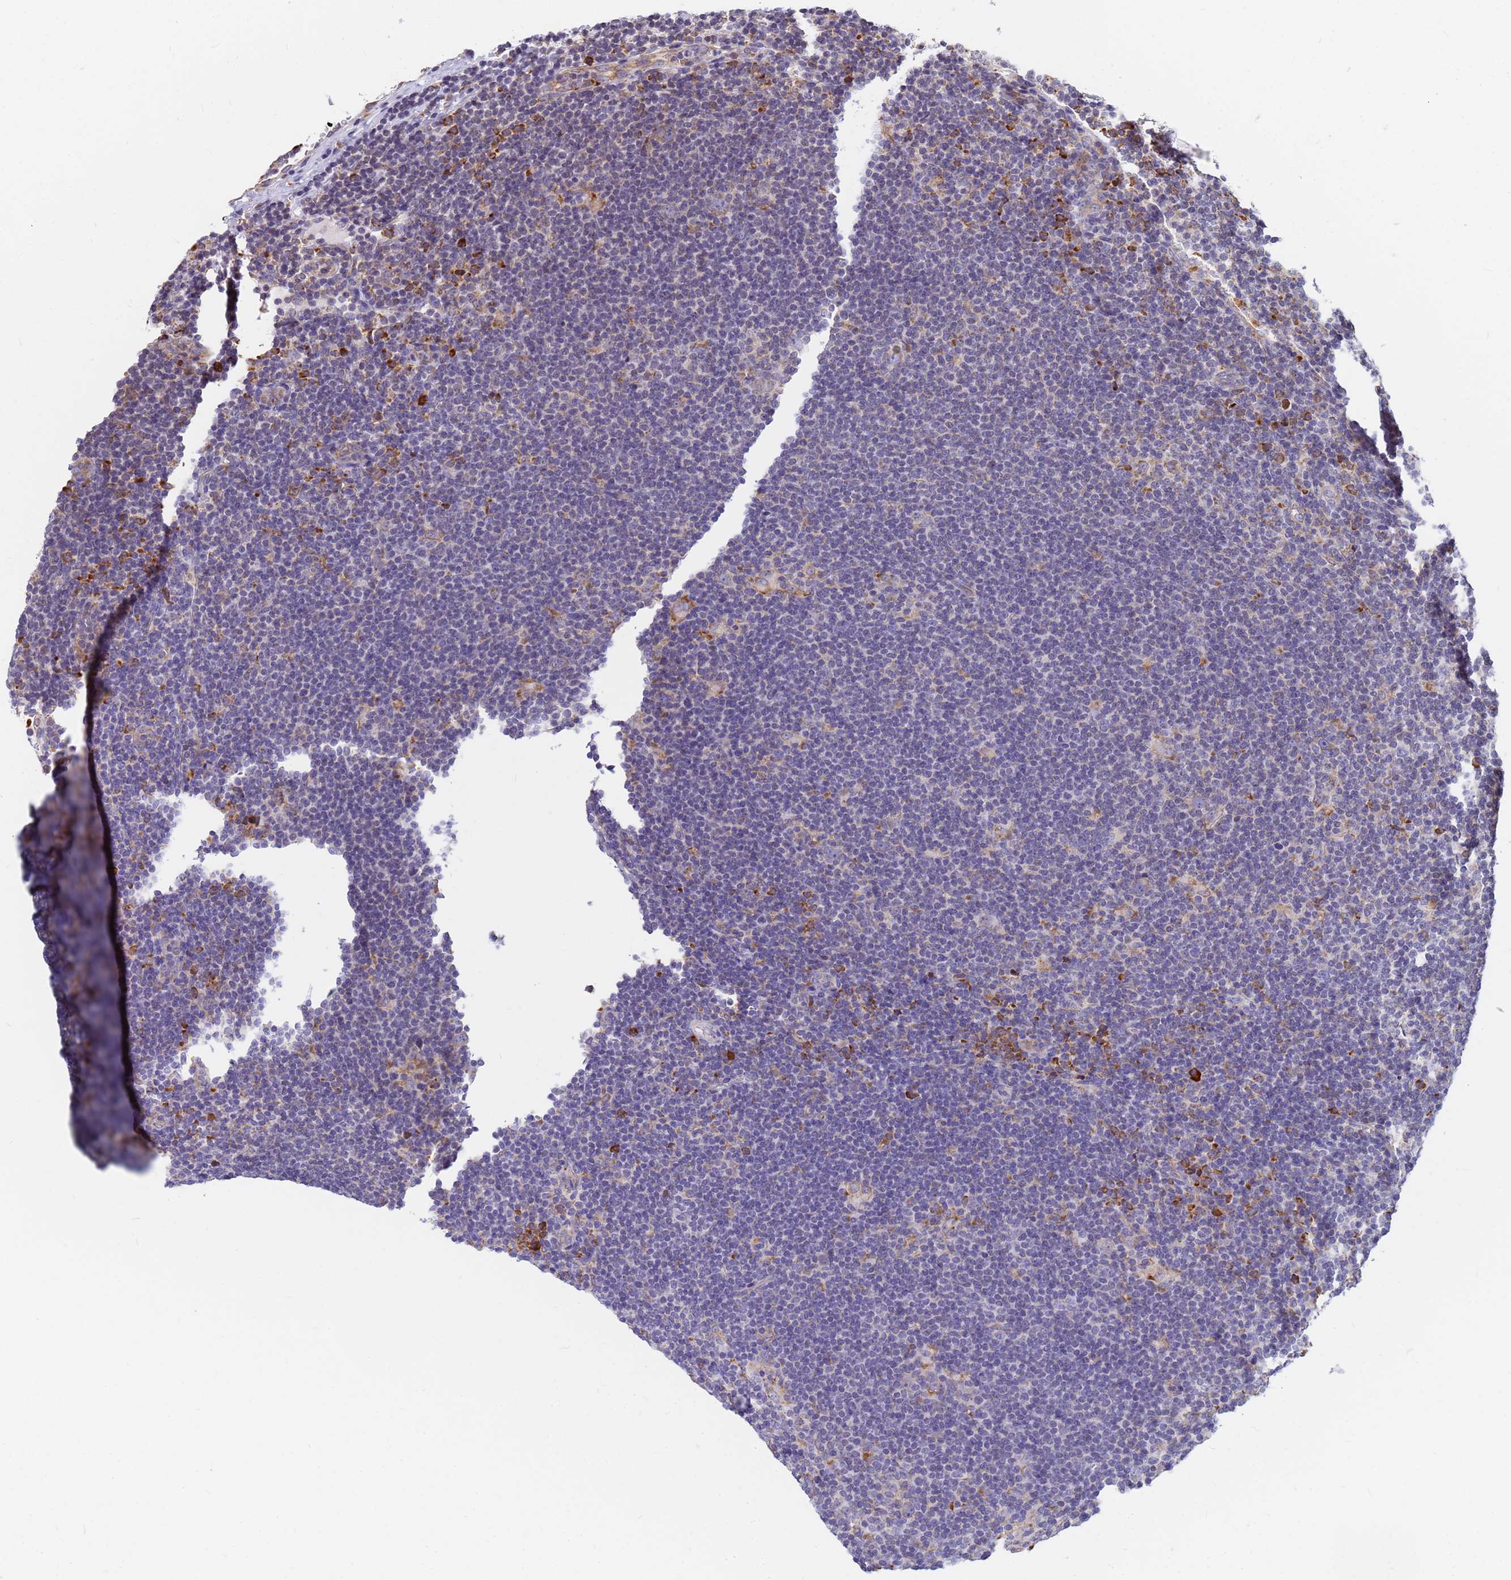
{"staining": {"intensity": "moderate", "quantity": "<25%", "location": "cytoplasmic/membranous"}, "tissue": "lymphoma", "cell_type": "Tumor cells", "image_type": "cancer", "snomed": [{"axis": "morphology", "description": "Hodgkin's disease, NOS"}, {"axis": "topography", "description": "Lymph node"}], "caption": "A high-resolution micrograph shows immunohistochemistry staining of lymphoma, which exhibits moderate cytoplasmic/membranous expression in approximately <25% of tumor cells.", "gene": "SSR4", "patient": {"sex": "female", "age": 57}}